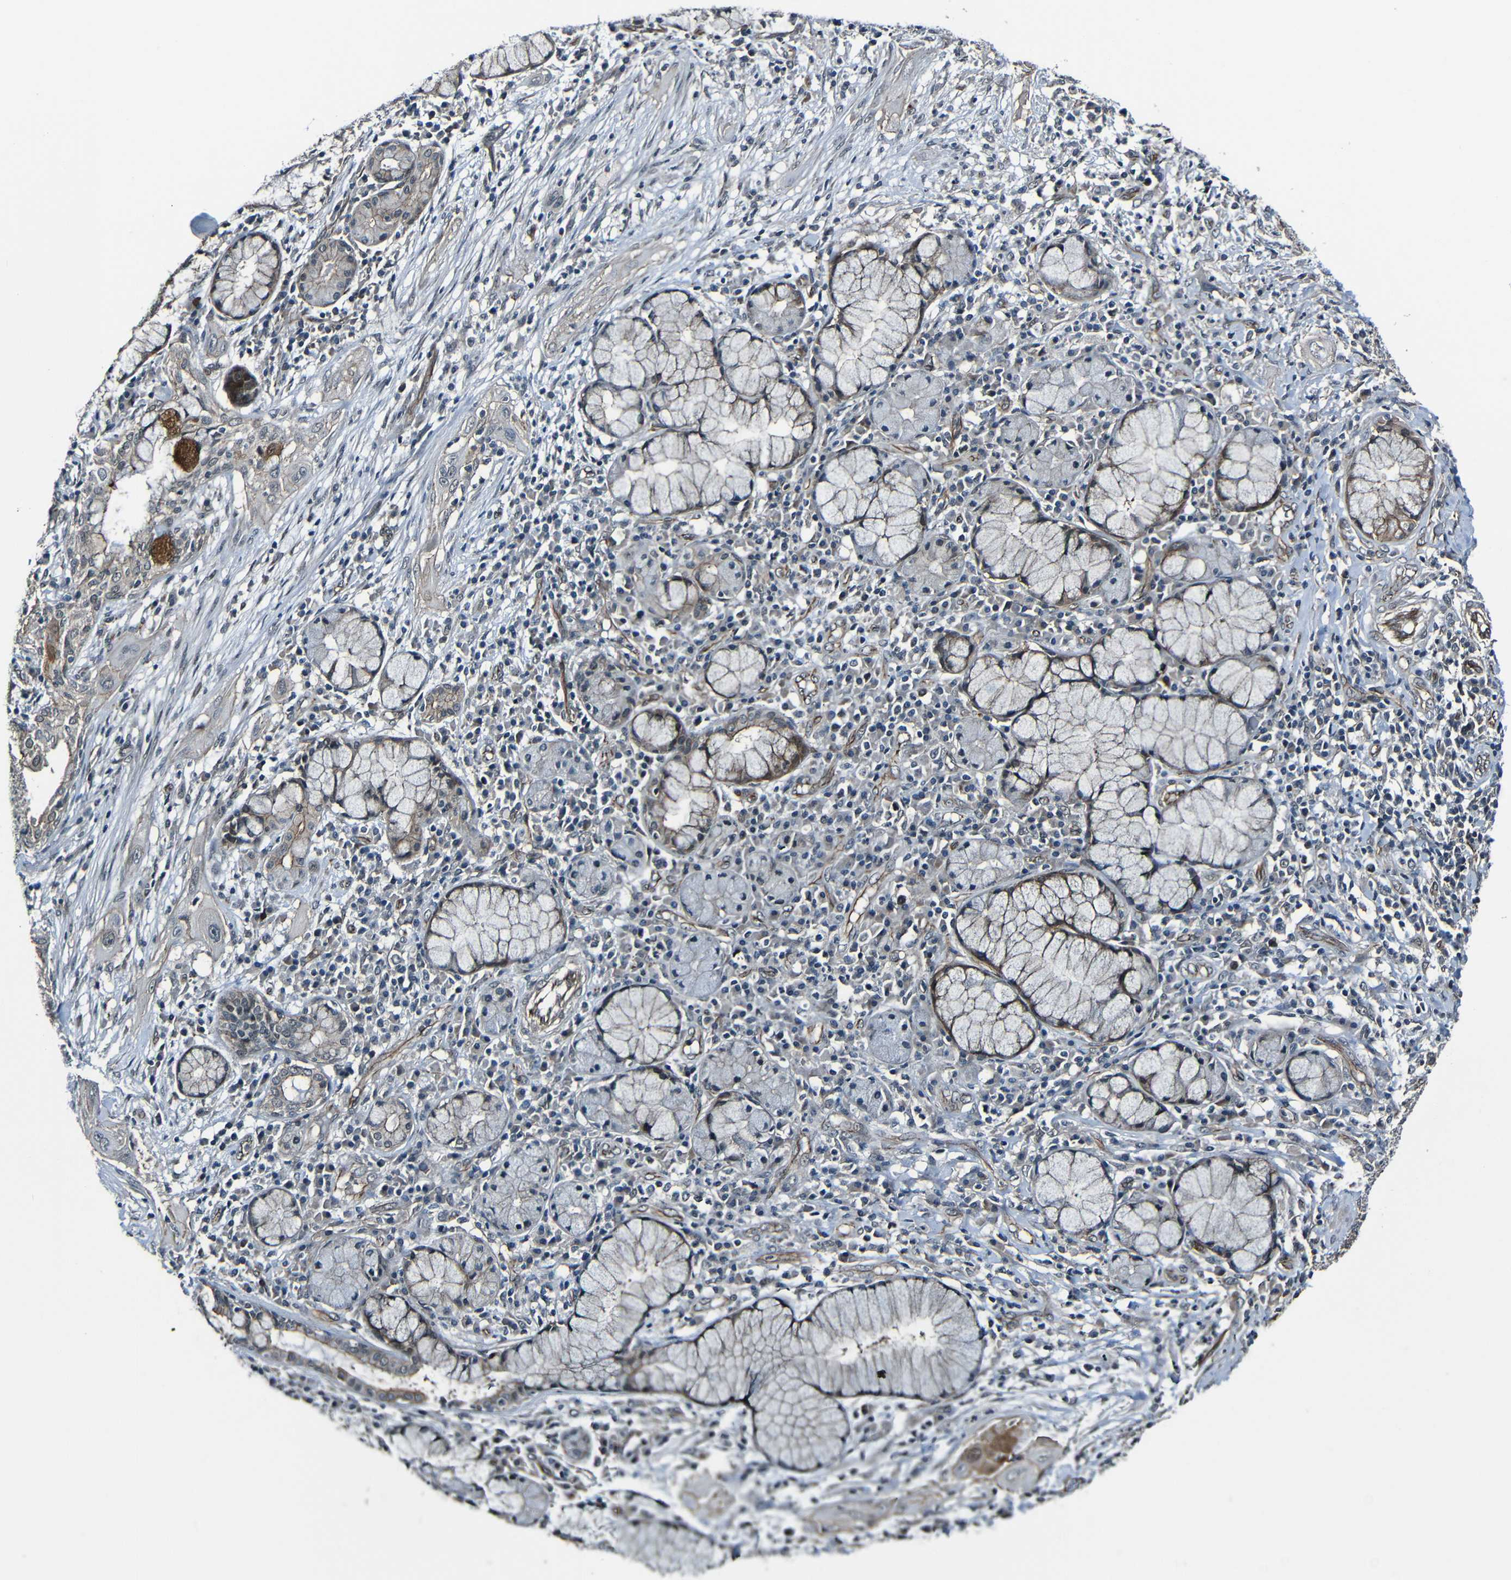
{"staining": {"intensity": "negative", "quantity": "none", "location": "none"}, "tissue": "lung cancer", "cell_type": "Tumor cells", "image_type": "cancer", "snomed": [{"axis": "morphology", "description": "Squamous cell carcinoma, NOS"}, {"axis": "topography", "description": "Lung"}], "caption": "A high-resolution micrograph shows immunohistochemistry (IHC) staining of lung squamous cell carcinoma, which shows no significant expression in tumor cells.", "gene": "LGR5", "patient": {"sex": "female", "age": 47}}